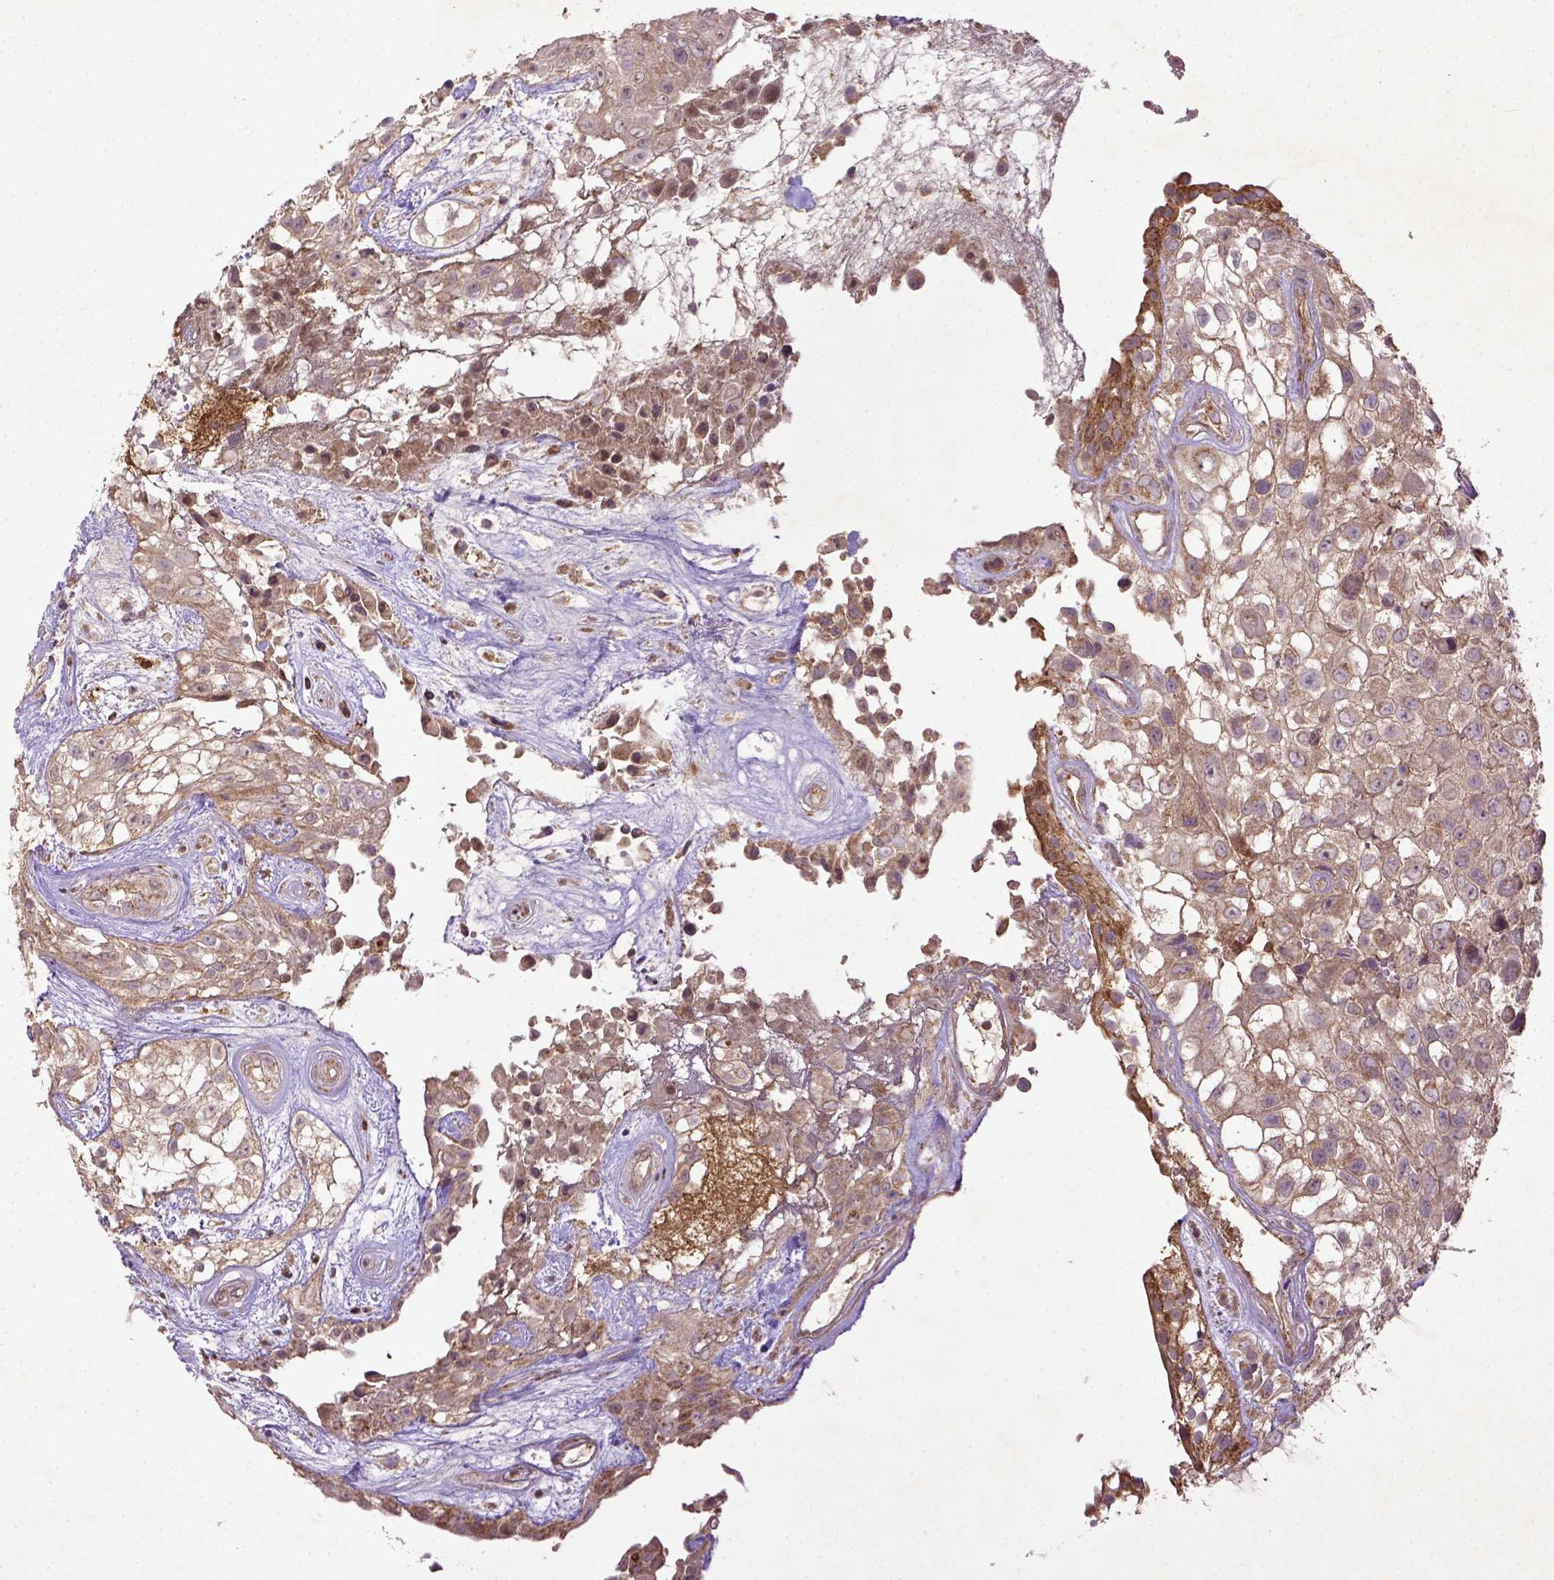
{"staining": {"intensity": "weak", "quantity": ">75%", "location": "cytoplasmic/membranous"}, "tissue": "urothelial cancer", "cell_type": "Tumor cells", "image_type": "cancer", "snomed": [{"axis": "morphology", "description": "Urothelial carcinoma, High grade"}, {"axis": "topography", "description": "Urinary bladder"}], "caption": "Immunohistochemical staining of human urothelial cancer reveals low levels of weak cytoplasmic/membranous protein positivity in about >75% of tumor cells.", "gene": "MT-CO1", "patient": {"sex": "male", "age": 56}}